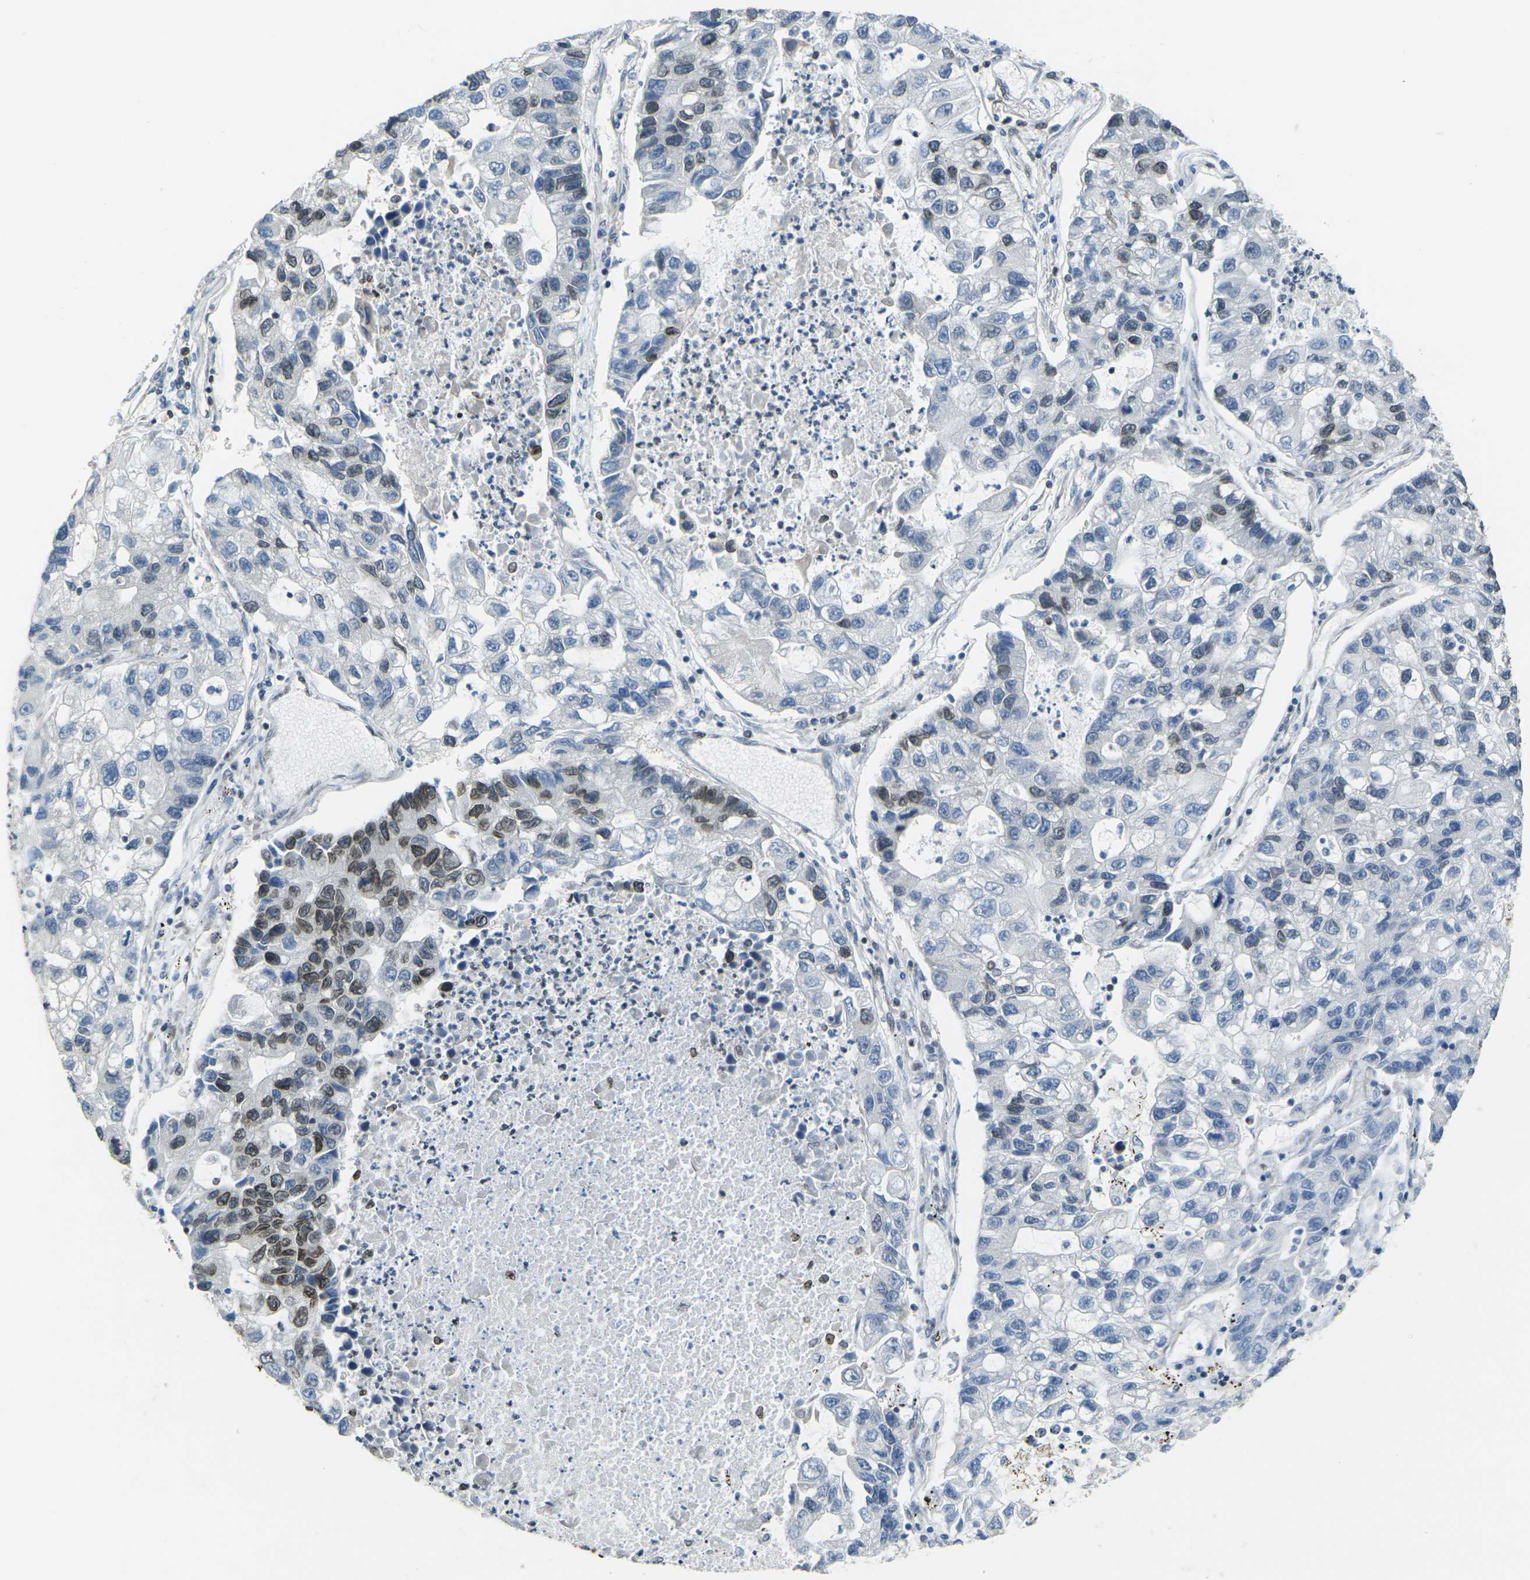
{"staining": {"intensity": "moderate", "quantity": "<25%", "location": "cytoplasmic/membranous,nuclear"}, "tissue": "lung cancer", "cell_type": "Tumor cells", "image_type": "cancer", "snomed": [{"axis": "morphology", "description": "Adenocarcinoma, NOS"}, {"axis": "topography", "description": "Lung"}], "caption": "The image shows a brown stain indicating the presence of a protein in the cytoplasmic/membranous and nuclear of tumor cells in adenocarcinoma (lung). (DAB (3,3'-diaminobenzidine) IHC, brown staining for protein, blue staining for nuclei).", "gene": "BRDT", "patient": {"sex": "female", "age": 51}}